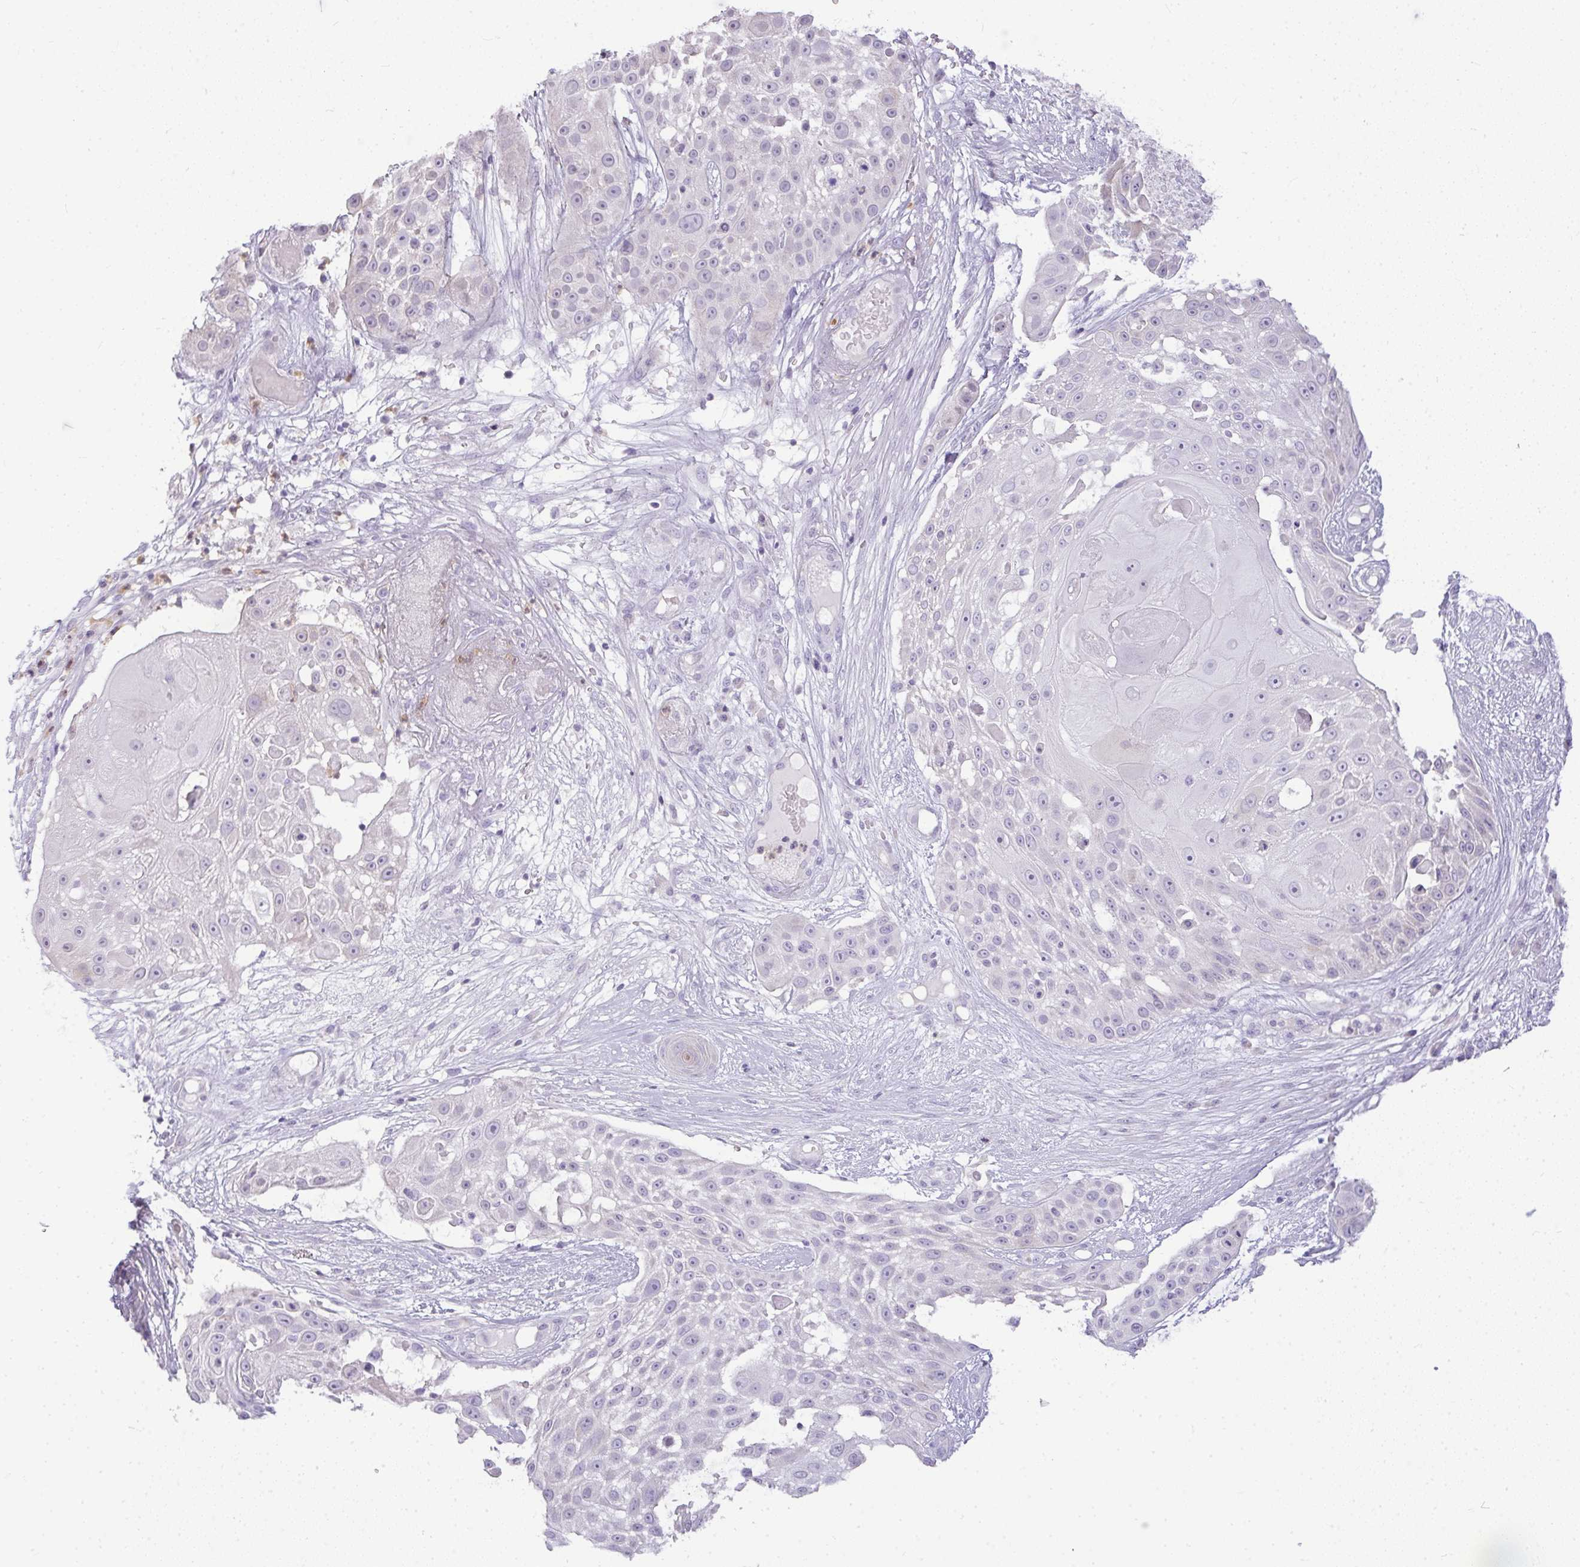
{"staining": {"intensity": "negative", "quantity": "none", "location": "none"}, "tissue": "skin cancer", "cell_type": "Tumor cells", "image_type": "cancer", "snomed": [{"axis": "morphology", "description": "Squamous cell carcinoma, NOS"}, {"axis": "topography", "description": "Skin"}], "caption": "Tumor cells are negative for protein expression in human squamous cell carcinoma (skin).", "gene": "LIPE", "patient": {"sex": "female", "age": 86}}